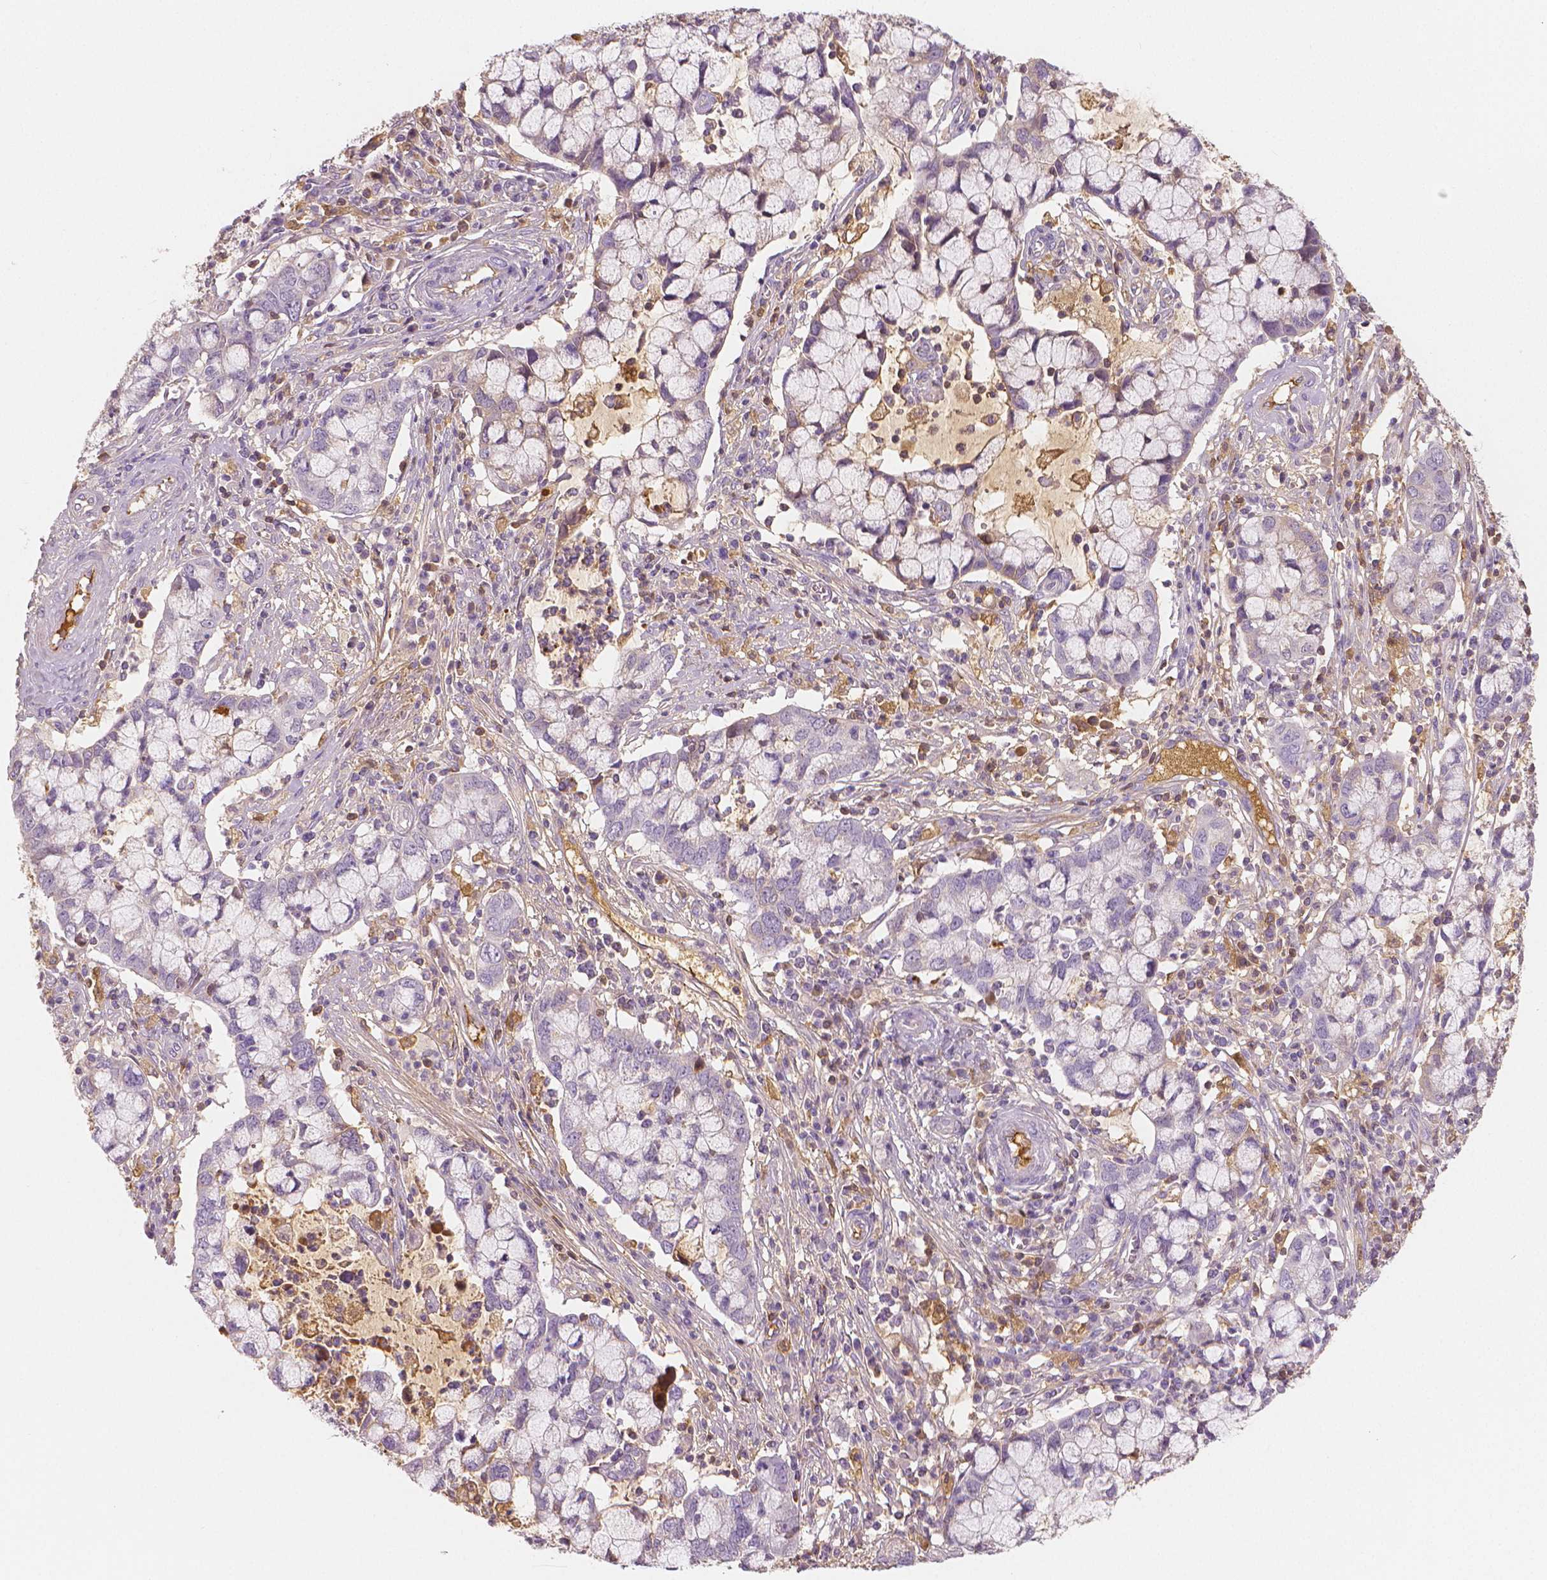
{"staining": {"intensity": "negative", "quantity": "none", "location": "none"}, "tissue": "cervical cancer", "cell_type": "Tumor cells", "image_type": "cancer", "snomed": [{"axis": "morphology", "description": "Adenocarcinoma, NOS"}, {"axis": "topography", "description": "Cervix"}], "caption": "An image of human cervical cancer (adenocarcinoma) is negative for staining in tumor cells. The staining is performed using DAB brown chromogen with nuclei counter-stained in using hematoxylin.", "gene": "APOA4", "patient": {"sex": "female", "age": 40}}